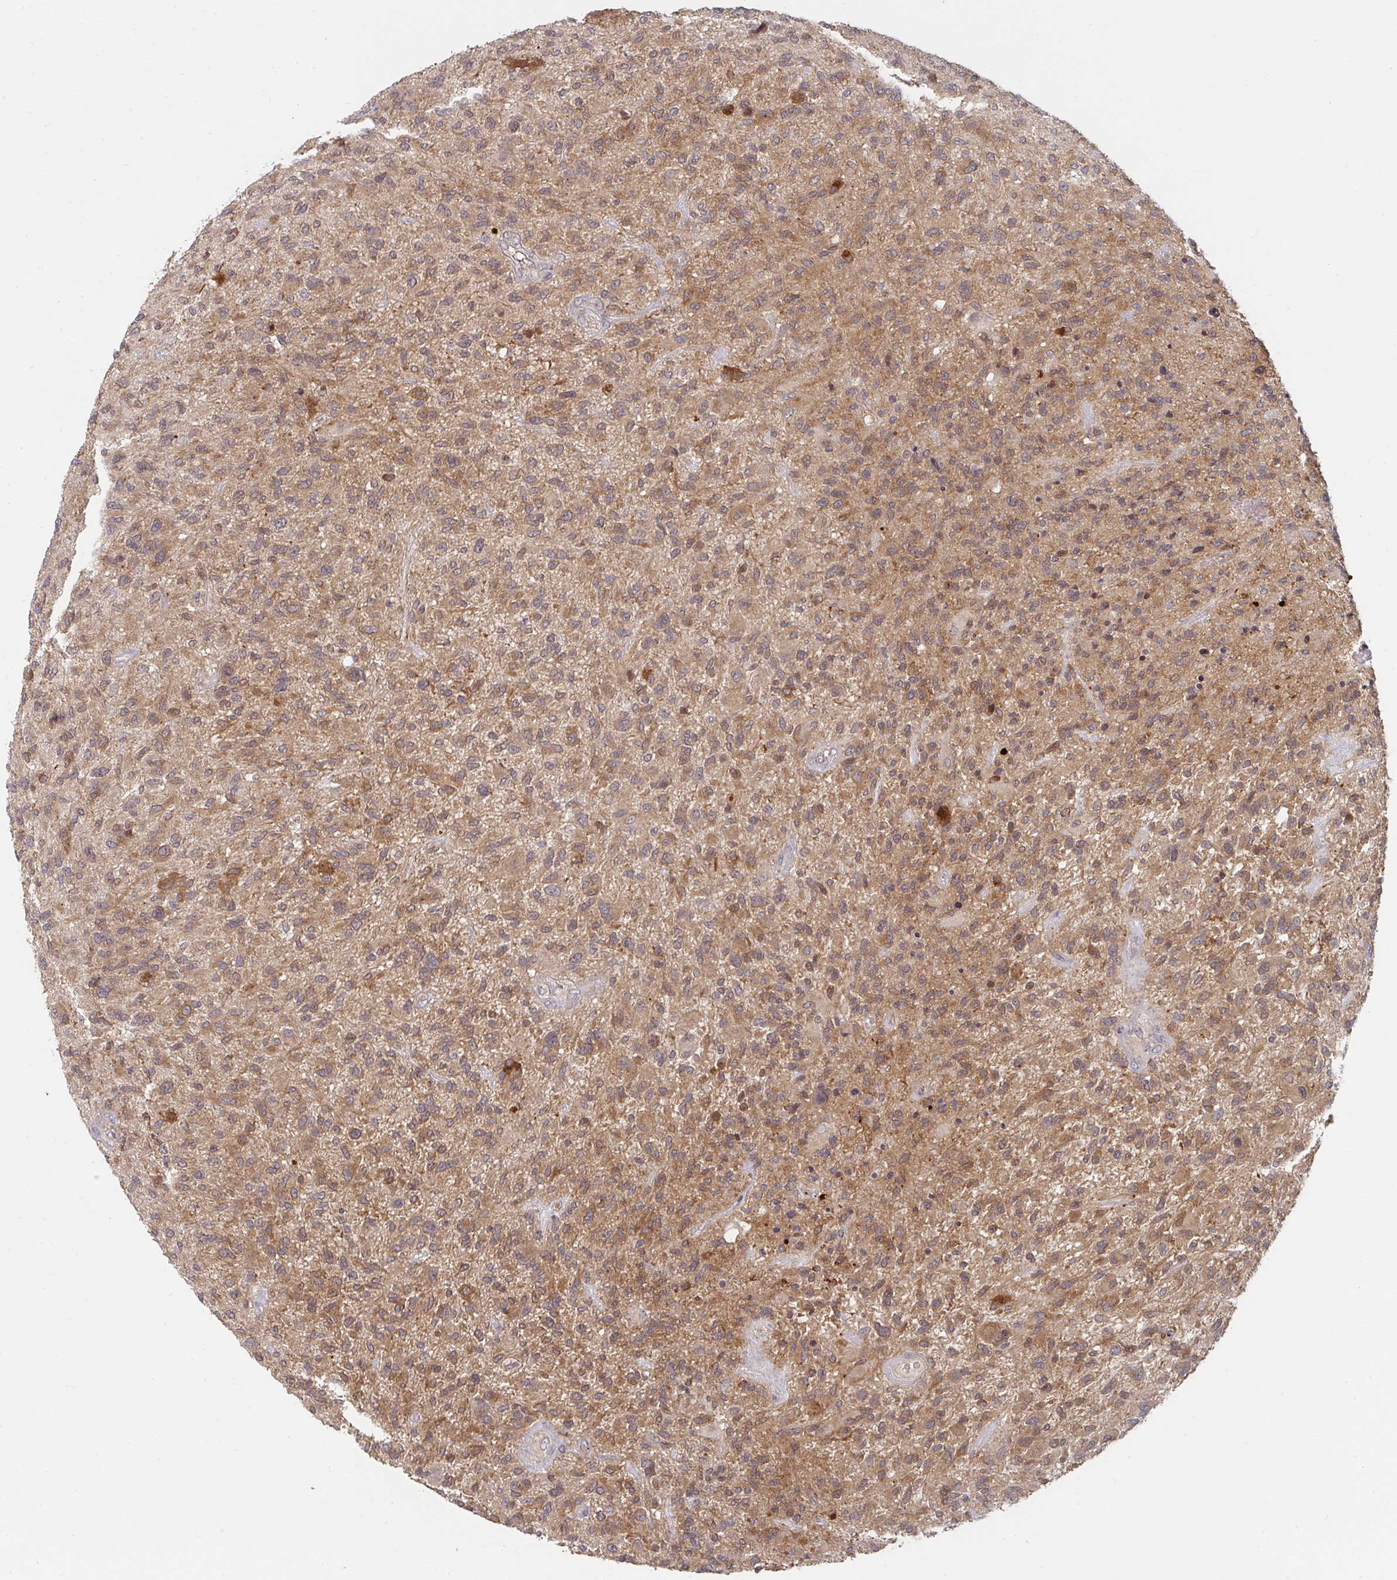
{"staining": {"intensity": "moderate", "quantity": ">75%", "location": "cytoplasmic/membranous"}, "tissue": "glioma", "cell_type": "Tumor cells", "image_type": "cancer", "snomed": [{"axis": "morphology", "description": "Glioma, malignant, High grade"}, {"axis": "topography", "description": "Brain"}], "caption": "The micrograph reveals staining of malignant glioma (high-grade), revealing moderate cytoplasmic/membranous protein expression (brown color) within tumor cells.", "gene": "DCST1", "patient": {"sex": "male", "age": 47}}